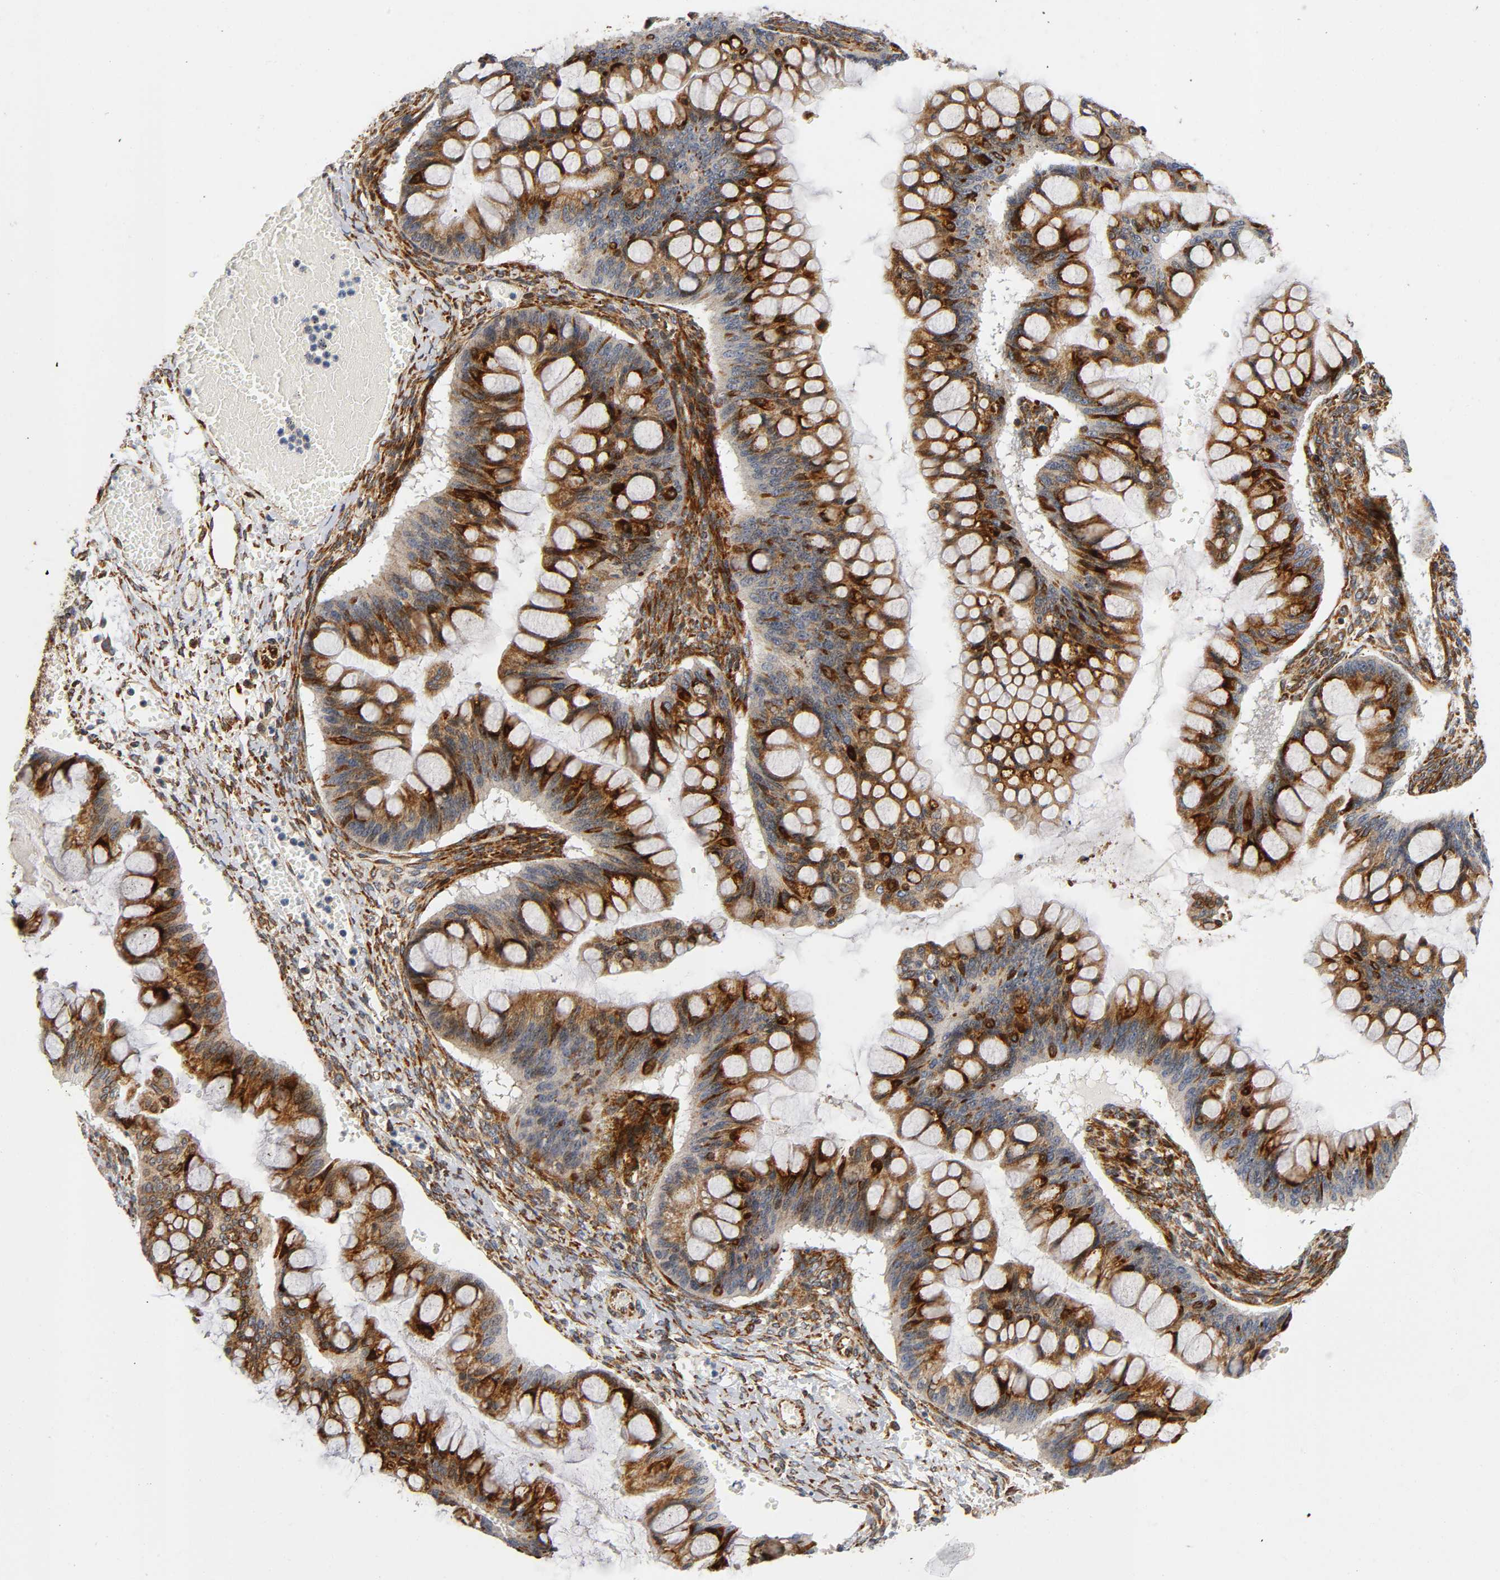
{"staining": {"intensity": "strong", "quantity": ">75%", "location": "cytoplasmic/membranous"}, "tissue": "ovarian cancer", "cell_type": "Tumor cells", "image_type": "cancer", "snomed": [{"axis": "morphology", "description": "Cystadenocarcinoma, mucinous, NOS"}, {"axis": "topography", "description": "Ovary"}], "caption": "An immunohistochemistry histopathology image of neoplastic tissue is shown. Protein staining in brown highlights strong cytoplasmic/membranous positivity in ovarian cancer (mucinous cystadenocarcinoma) within tumor cells.", "gene": "SOS2", "patient": {"sex": "female", "age": 73}}